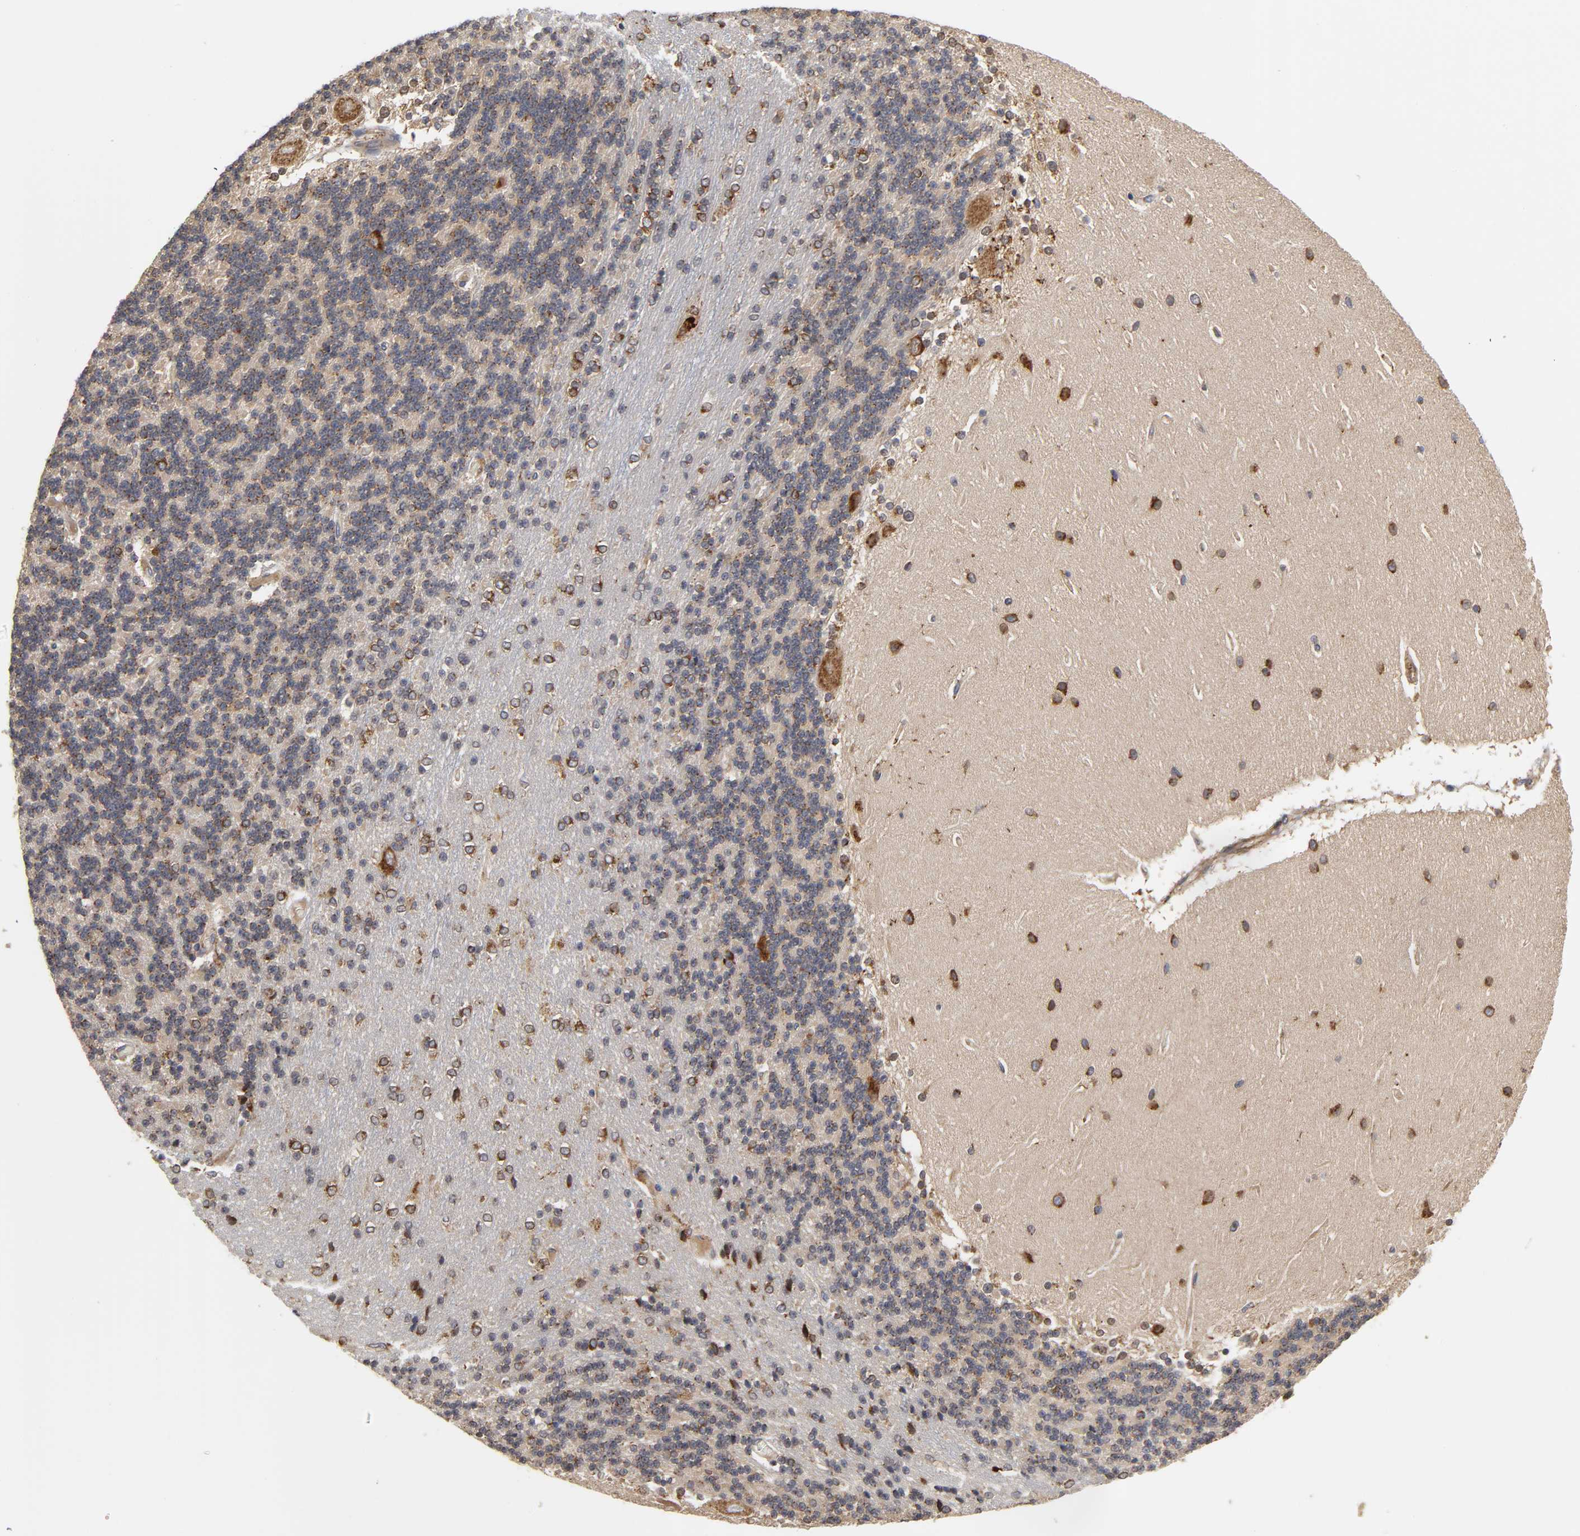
{"staining": {"intensity": "strong", "quantity": ">75%", "location": "cytoplasmic/membranous"}, "tissue": "cerebellum", "cell_type": "Cells in granular layer", "image_type": "normal", "snomed": [{"axis": "morphology", "description": "Normal tissue, NOS"}, {"axis": "topography", "description": "Cerebellum"}], "caption": "Immunohistochemical staining of benign human cerebellum exhibits strong cytoplasmic/membranous protein positivity in approximately >75% of cells in granular layer. (DAB = brown stain, brightfield microscopy at high magnification).", "gene": "GNPTG", "patient": {"sex": "female", "age": 54}}